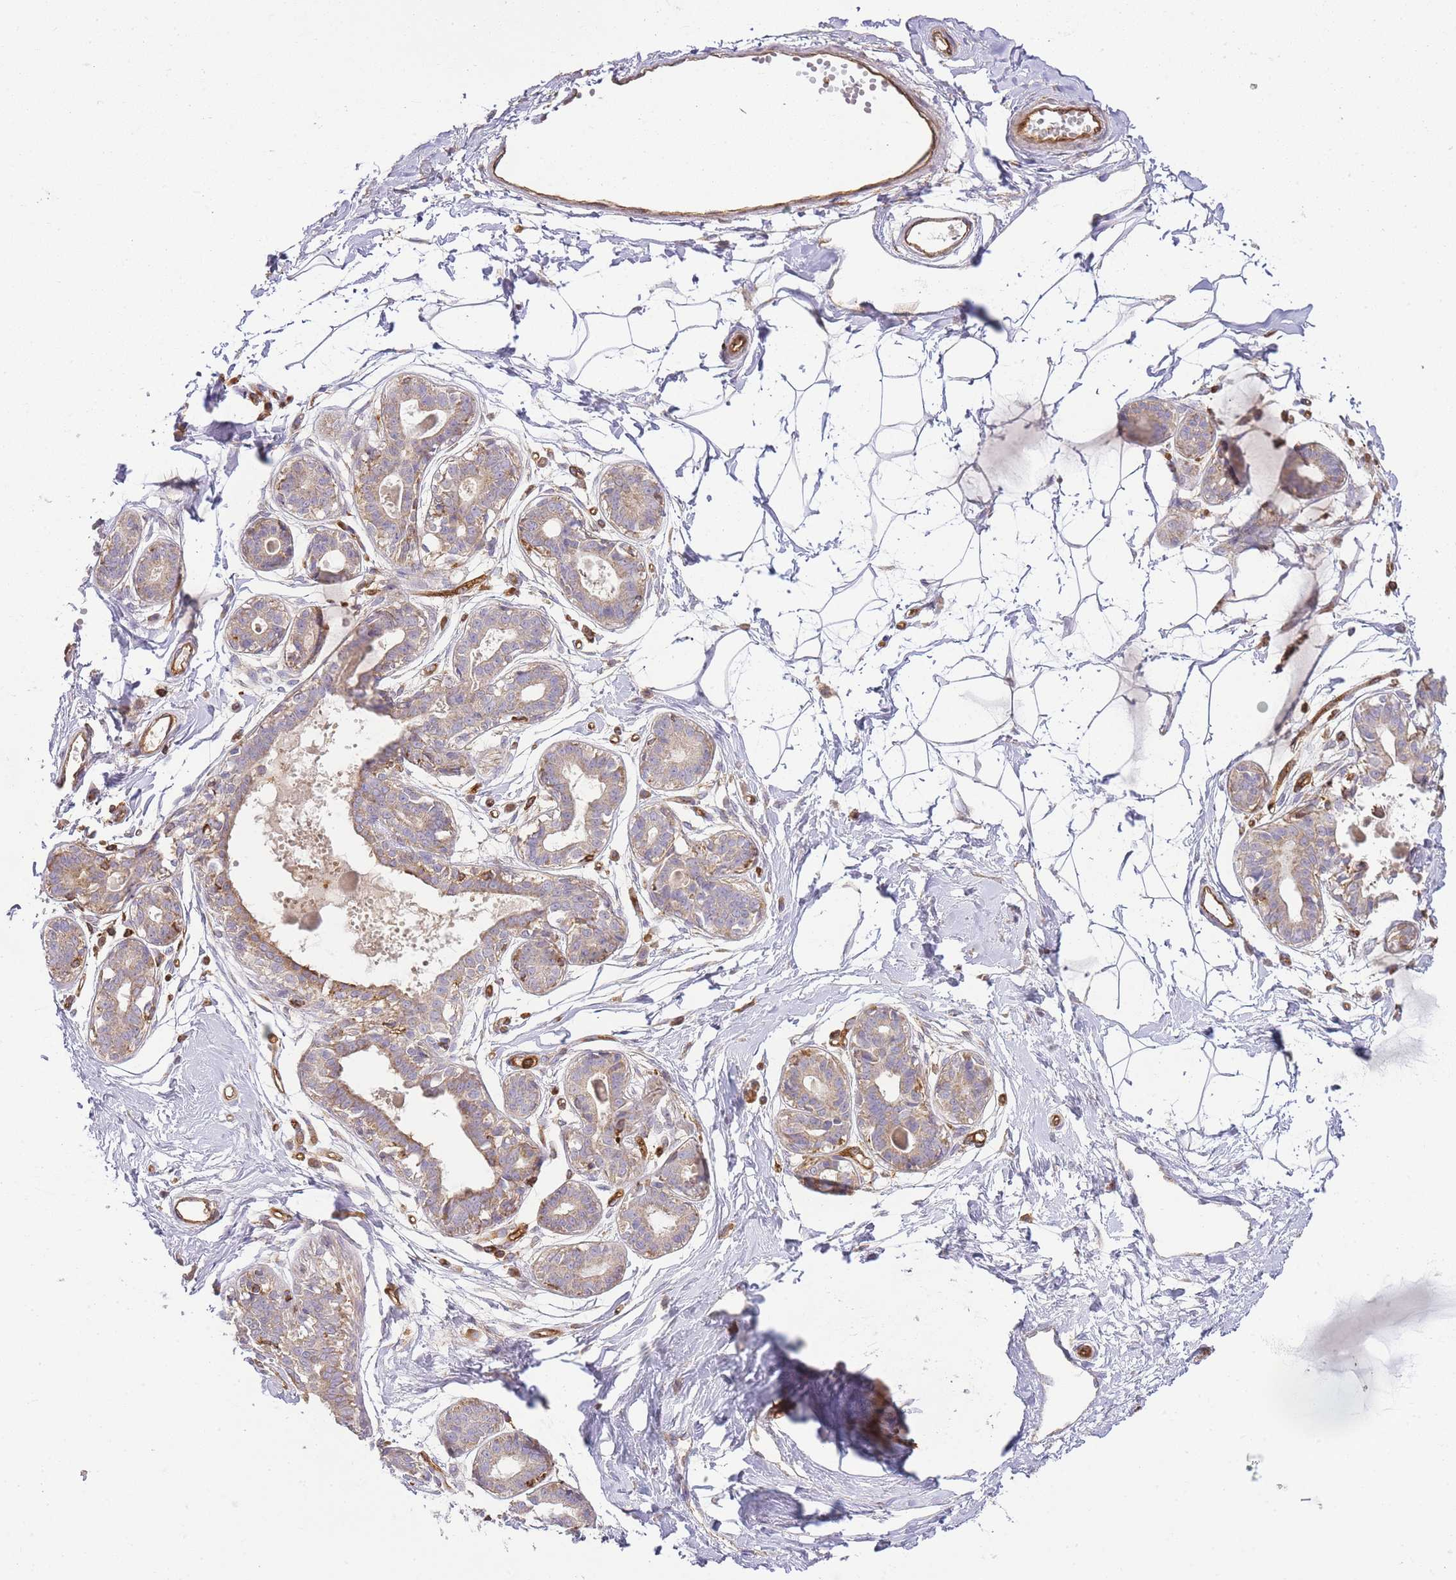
{"staining": {"intensity": "negative", "quantity": "none", "location": "none"}, "tissue": "breast", "cell_type": "Adipocytes", "image_type": "normal", "snomed": [{"axis": "morphology", "description": "Normal tissue, NOS"}, {"axis": "topography", "description": "Breast"}], "caption": "Human breast stained for a protein using immunohistochemistry (IHC) displays no positivity in adipocytes.", "gene": "MSN", "patient": {"sex": "female", "age": 45}}